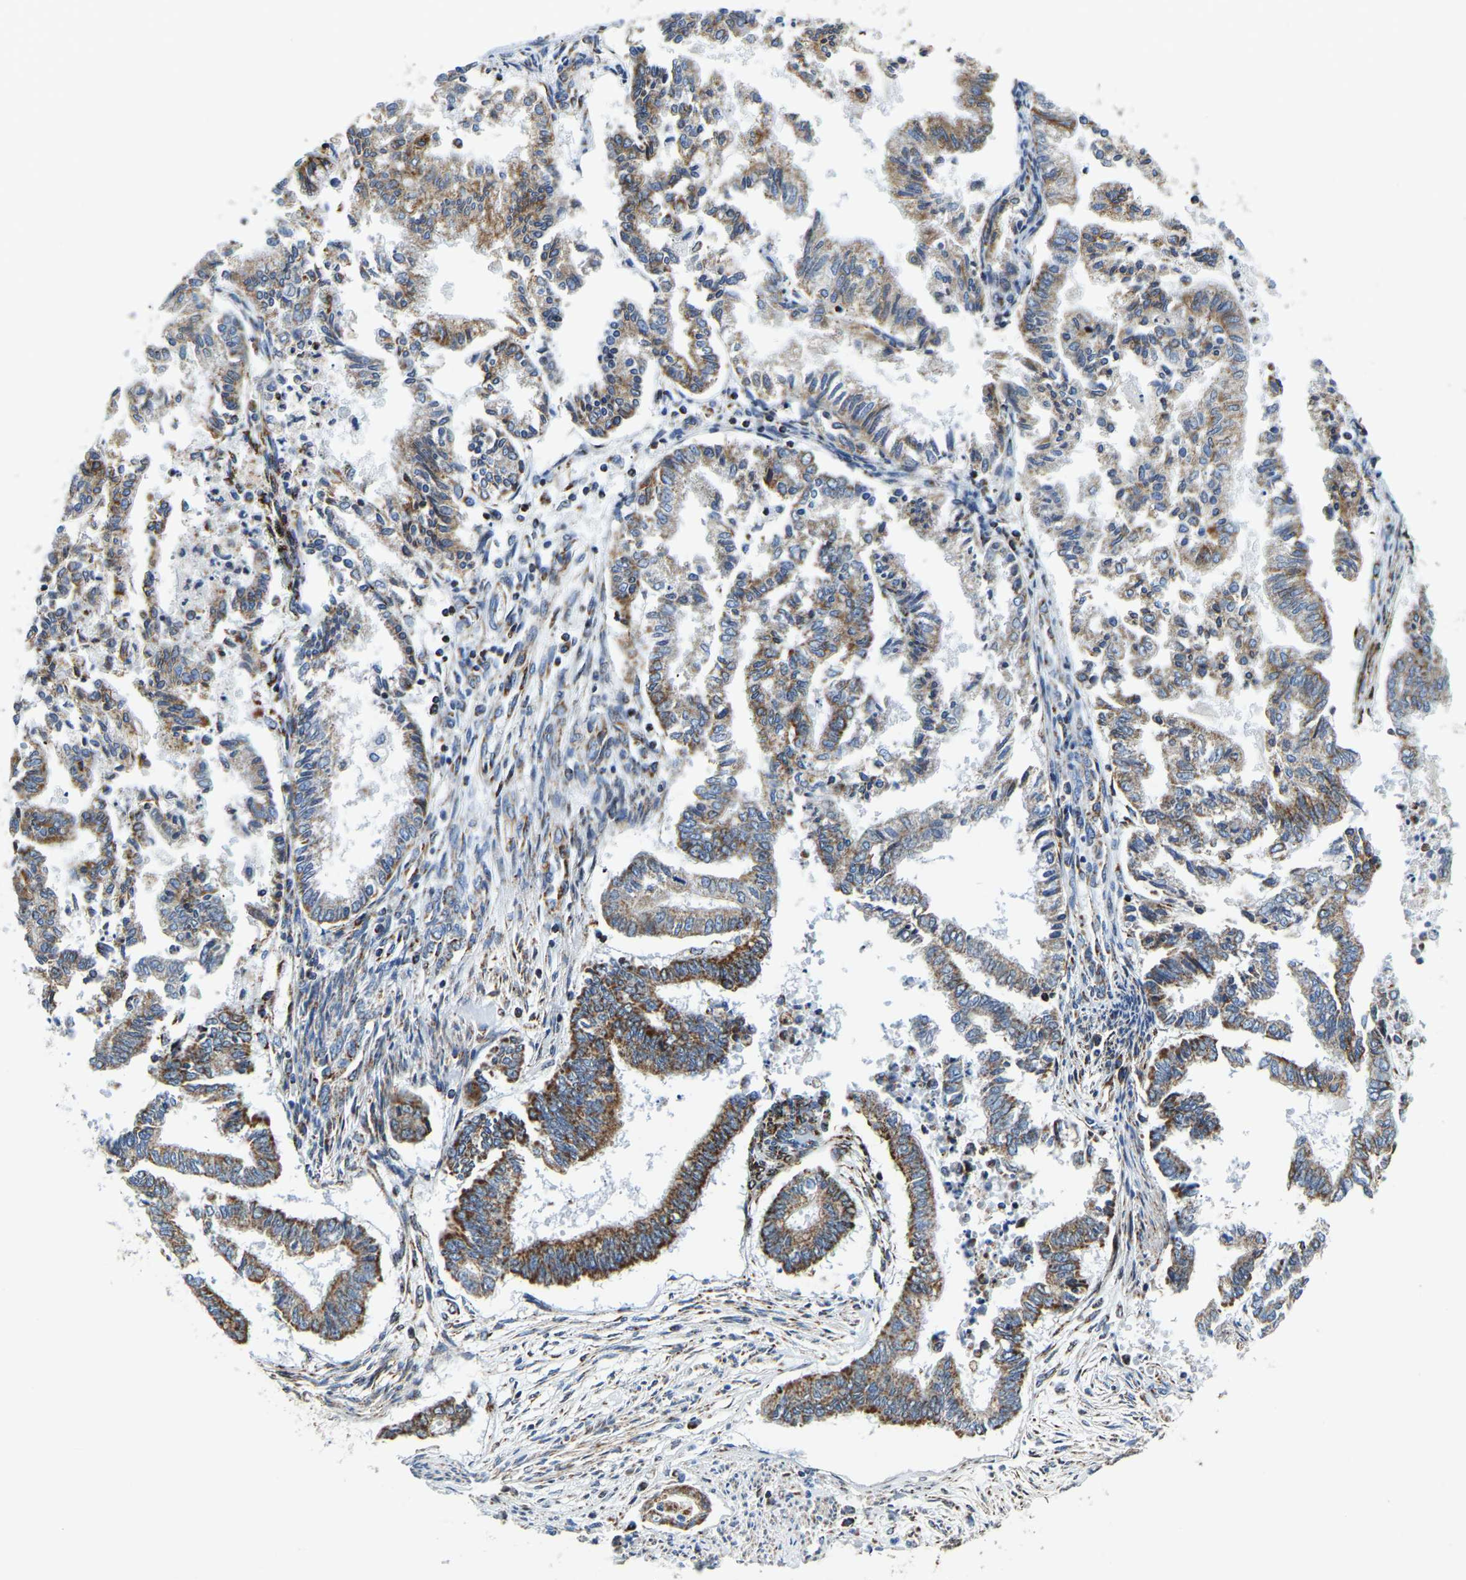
{"staining": {"intensity": "moderate", "quantity": "25%-75%", "location": "cytoplasmic/membranous"}, "tissue": "endometrial cancer", "cell_type": "Tumor cells", "image_type": "cancer", "snomed": [{"axis": "morphology", "description": "Necrosis, NOS"}, {"axis": "morphology", "description": "Adenocarcinoma, NOS"}, {"axis": "topography", "description": "Endometrium"}], "caption": "Moderate cytoplasmic/membranous positivity for a protein is identified in about 25%-75% of tumor cells of endometrial cancer using IHC.", "gene": "SFXN1", "patient": {"sex": "female", "age": 79}}